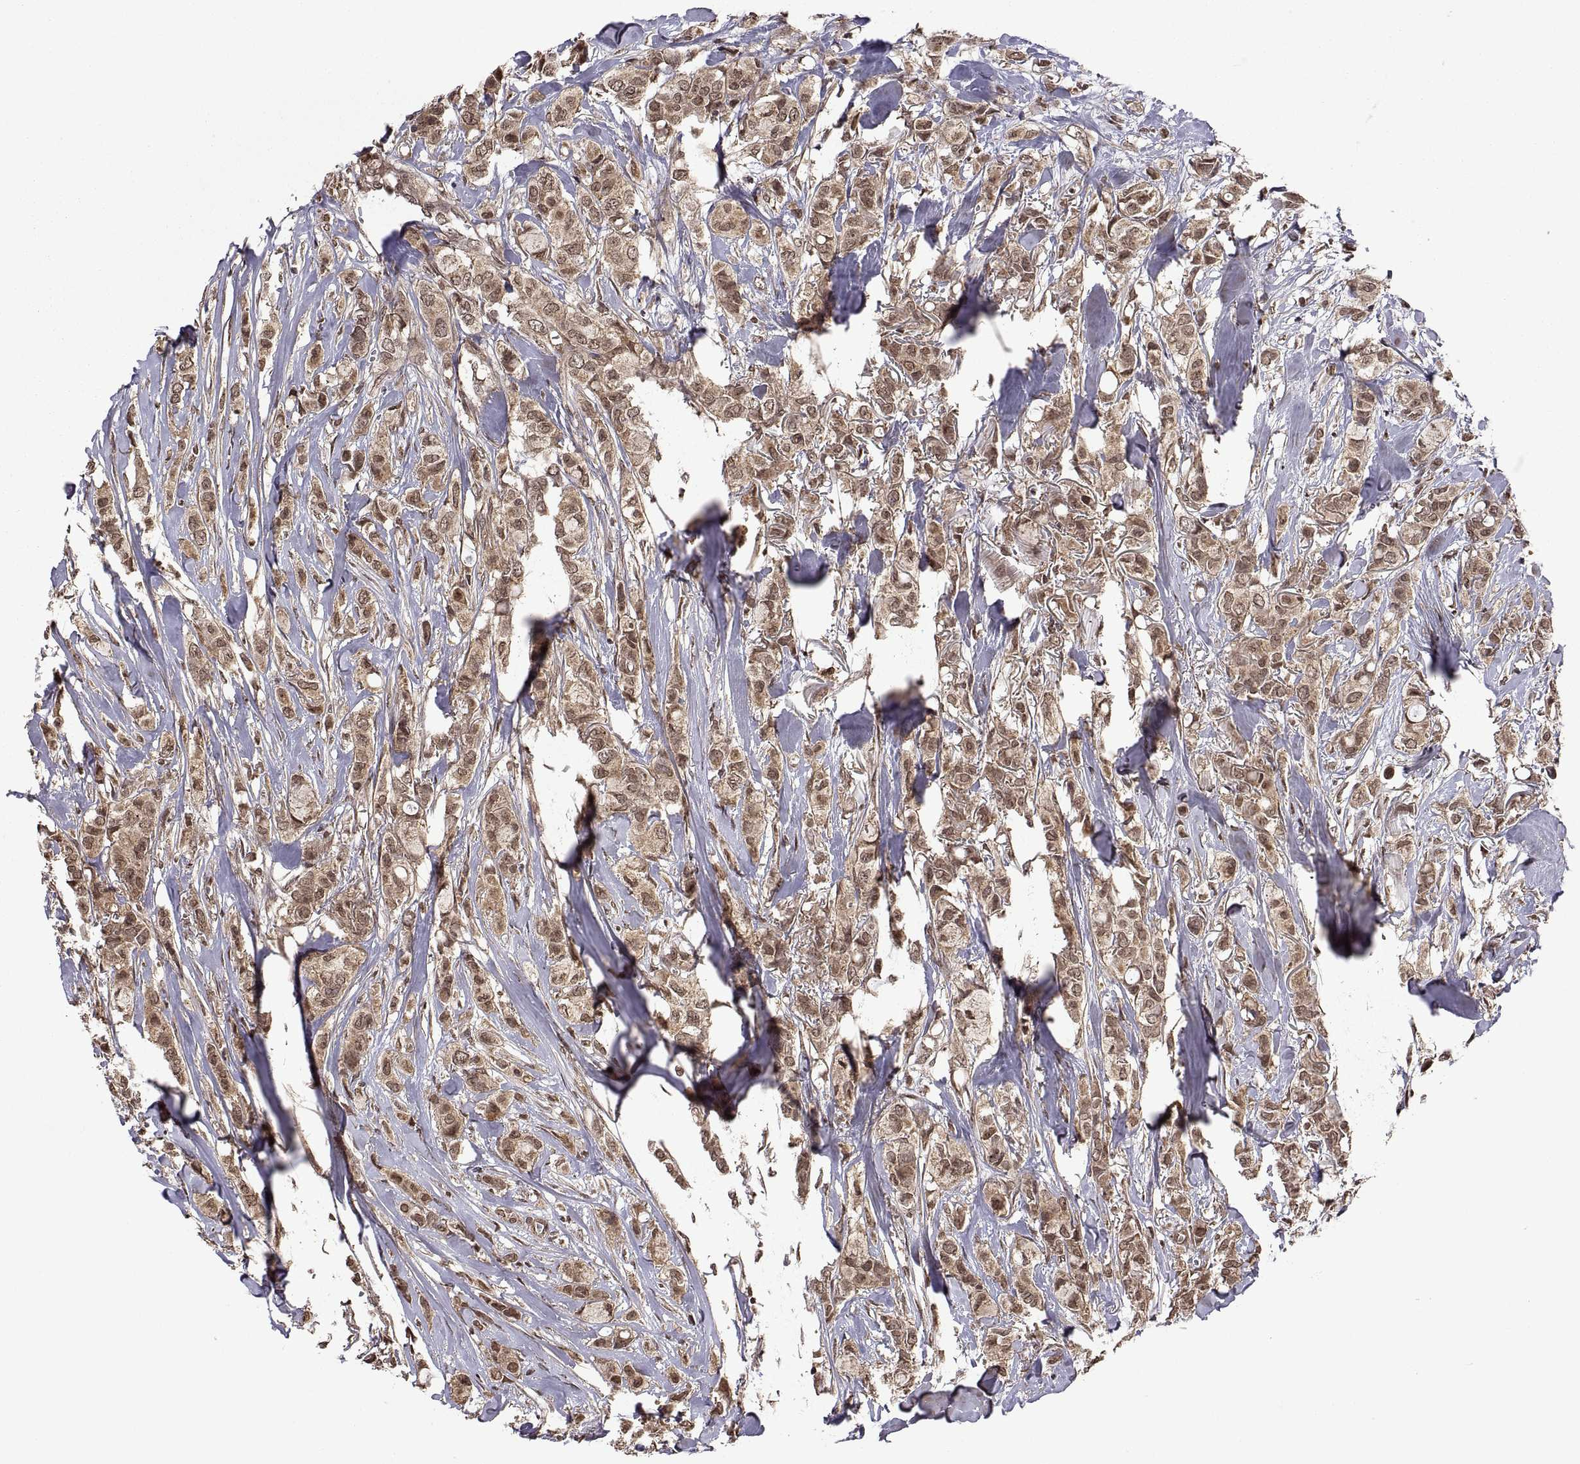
{"staining": {"intensity": "moderate", "quantity": ">75%", "location": "cytoplasmic/membranous,nuclear"}, "tissue": "breast cancer", "cell_type": "Tumor cells", "image_type": "cancer", "snomed": [{"axis": "morphology", "description": "Duct carcinoma"}, {"axis": "topography", "description": "Breast"}], "caption": "A micrograph of intraductal carcinoma (breast) stained for a protein shows moderate cytoplasmic/membranous and nuclear brown staining in tumor cells.", "gene": "ZNRF2", "patient": {"sex": "female", "age": 85}}